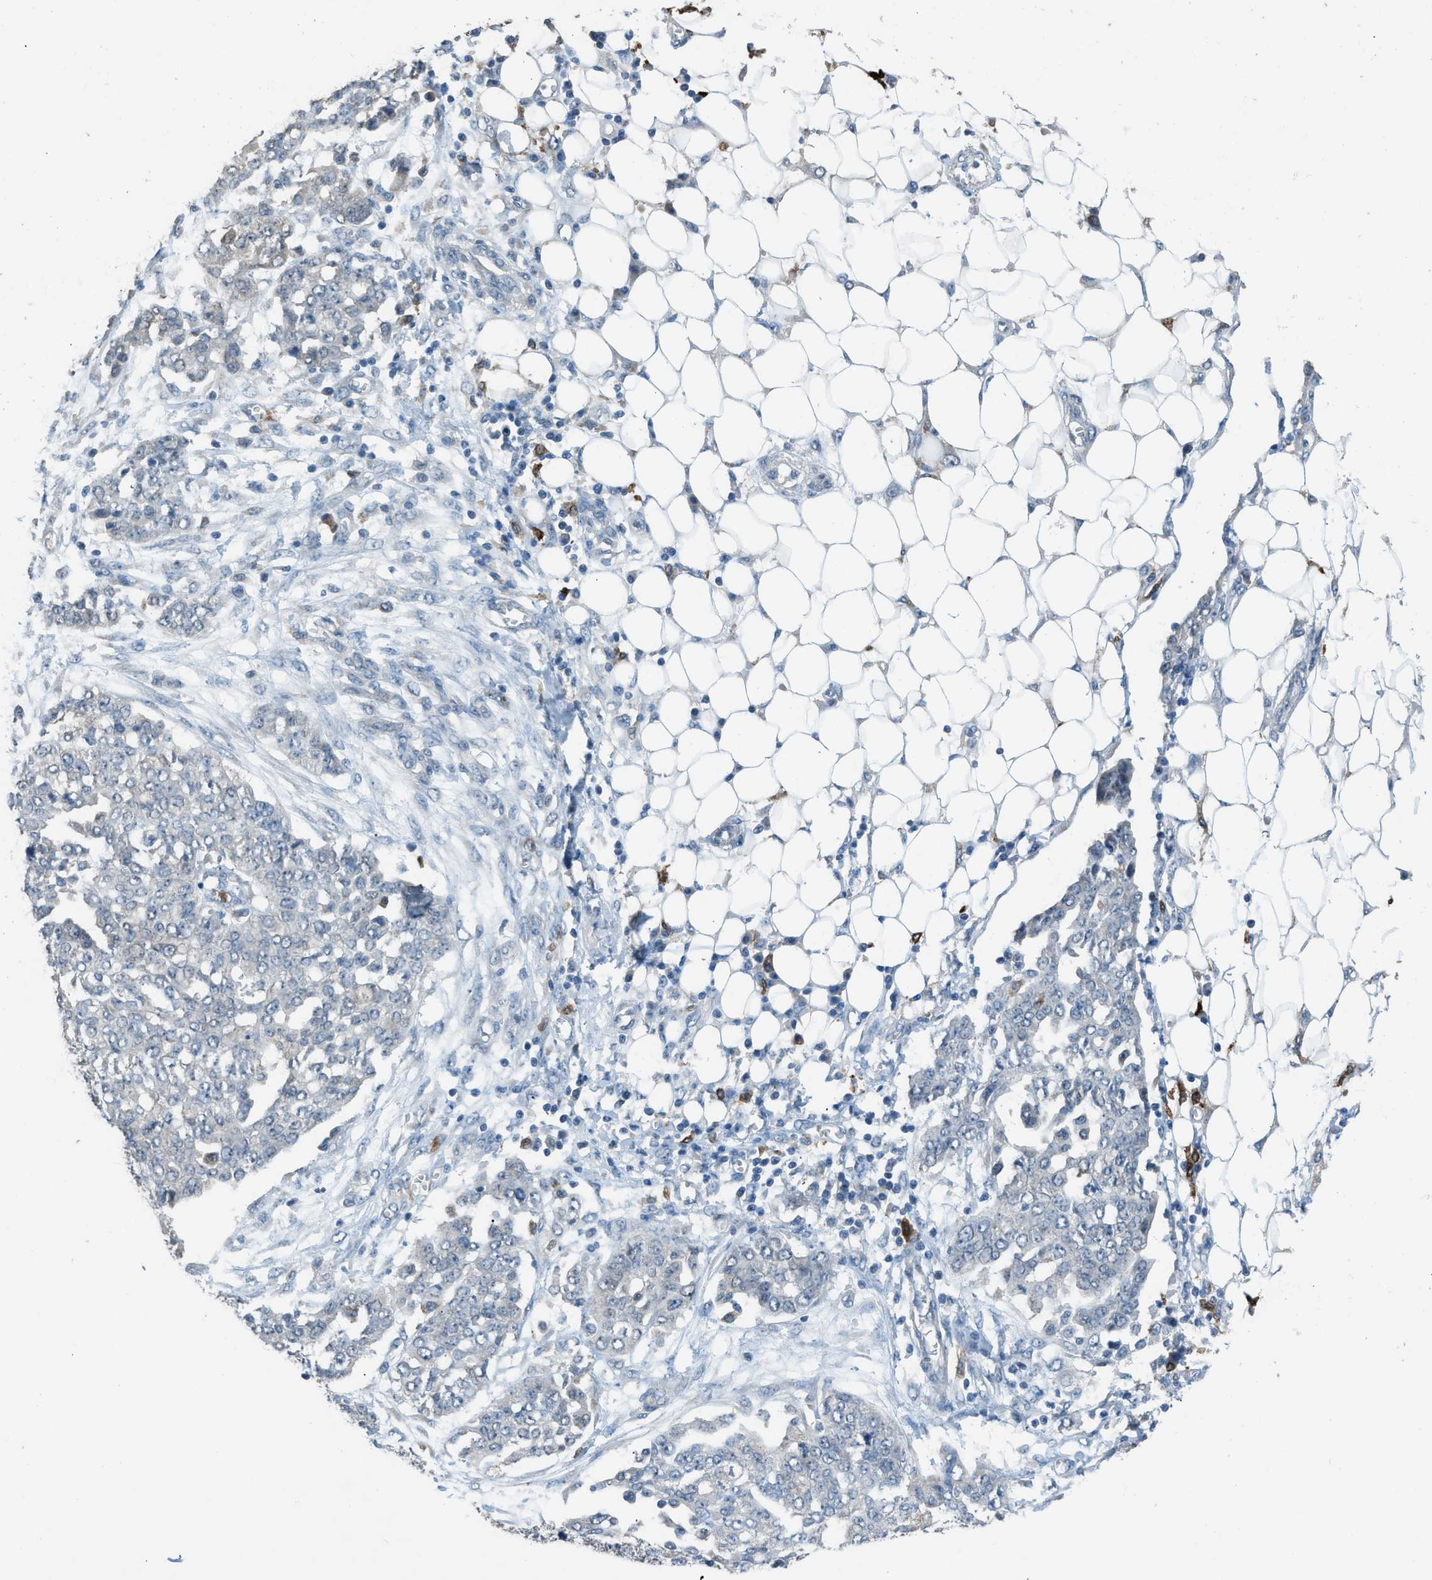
{"staining": {"intensity": "negative", "quantity": "none", "location": "none"}, "tissue": "ovarian cancer", "cell_type": "Tumor cells", "image_type": "cancer", "snomed": [{"axis": "morphology", "description": "Cystadenocarcinoma, serous, NOS"}, {"axis": "topography", "description": "Soft tissue"}, {"axis": "topography", "description": "Ovary"}], "caption": "Tumor cells are negative for protein expression in human serous cystadenocarcinoma (ovarian).", "gene": "TIMD4", "patient": {"sex": "female", "age": 57}}